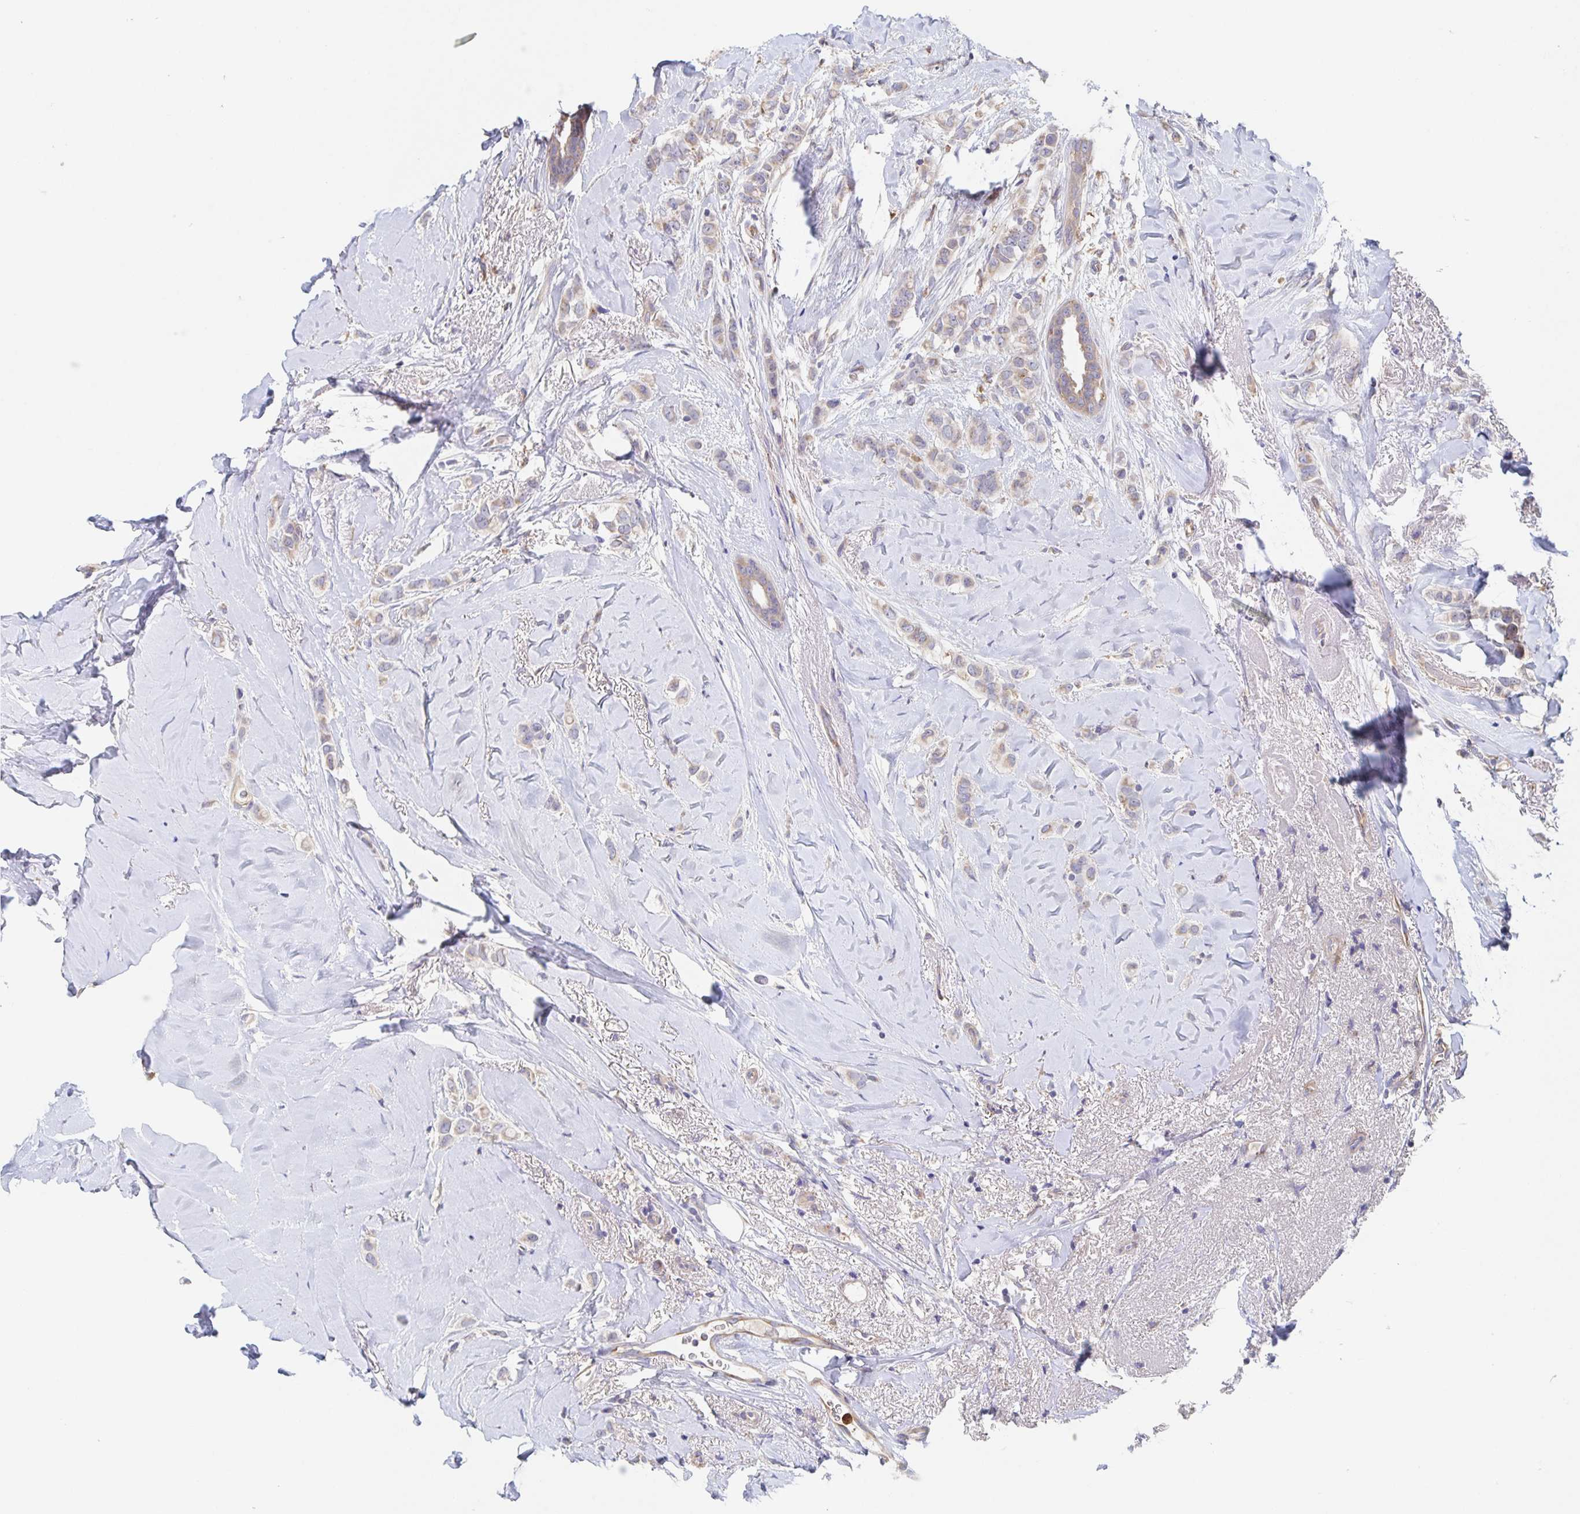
{"staining": {"intensity": "weak", "quantity": "<25%", "location": "cytoplasmic/membranous"}, "tissue": "breast cancer", "cell_type": "Tumor cells", "image_type": "cancer", "snomed": [{"axis": "morphology", "description": "Lobular carcinoma"}, {"axis": "topography", "description": "Breast"}], "caption": "The immunohistochemistry (IHC) histopathology image has no significant expression in tumor cells of breast lobular carcinoma tissue. (DAB (3,3'-diaminobenzidine) immunohistochemistry (IHC) visualized using brightfield microscopy, high magnification).", "gene": "CDC42BPG", "patient": {"sex": "female", "age": 66}}